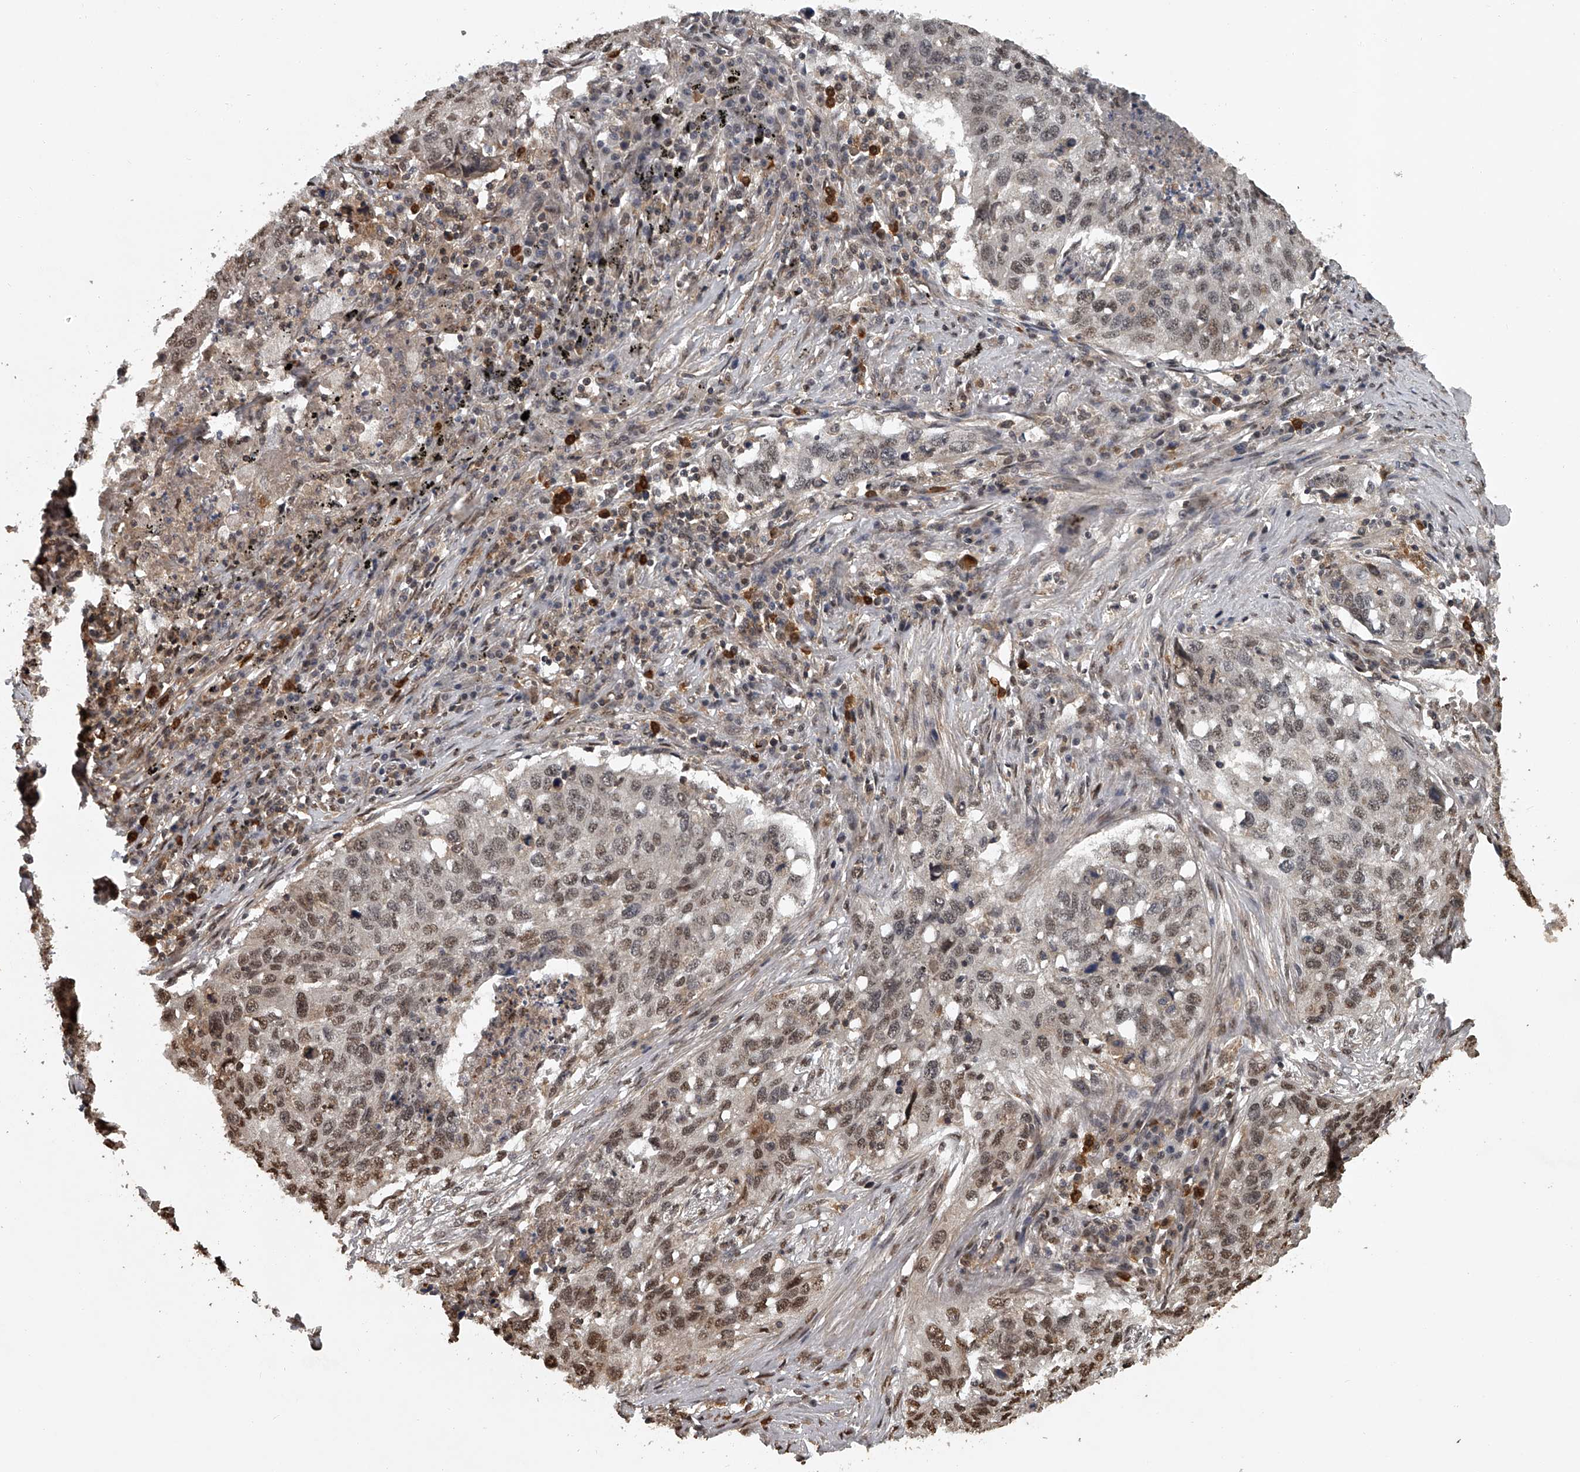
{"staining": {"intensity": "moderate", "quantity": "25%-75%", "location": "nuclear"}, "tissue": "lung cancer", "cell_type": "Tumor cells", "image_type": "cancer", "snomed": [{"axis": "morphology", "description": "Squamous cell carcinoma, NOS"}, {"axis": "topography", "description": "Lung"}], "caption": "Immunohistochemical staining of human lung squamous cell carcinoma shows medium levels of moderate nuclear staining in approximately 25%-75% of tumor cells.", "gene": "PLEKHG1", "patient": {"sex": "female", "age": 63}}